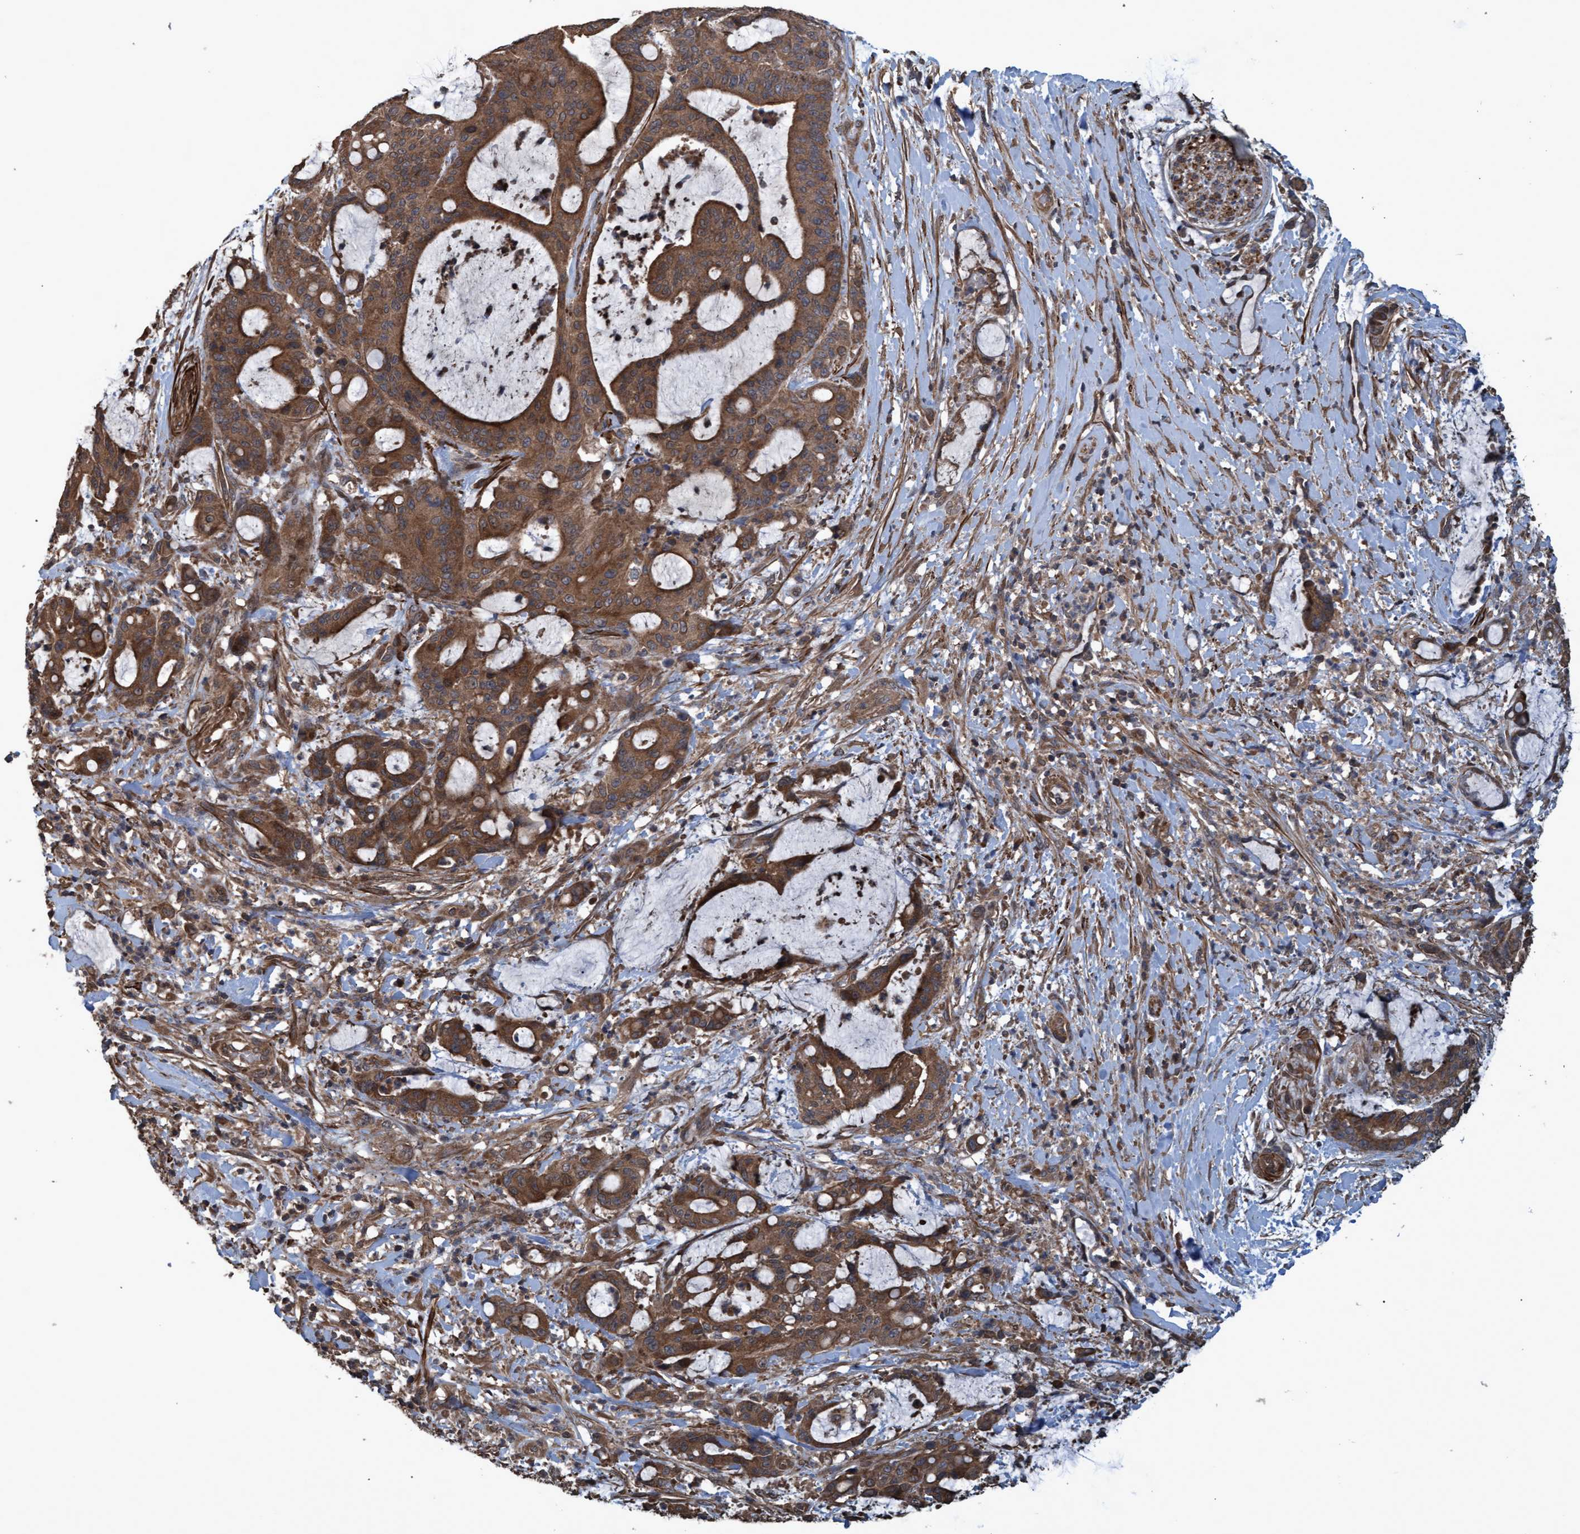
{"staining": {"intensity": "strong", "quantity": ">75%", "location": "cytoplasmic/membranous"}, "tissue": "liver cancer", "cell_type": "Tumor cells", "image_type": "cancer", "snomed": [{"axis": "morphology", "description": "Normal tissue, NOS"}, {"axis": "morphology", "description": "Cholangiocarcinoma"}, {"axis": "topography", "description": "Liver"}, {"axis": "topography", "description": "Peripheral nerve tissue"}], "caption": "Protein analysis of cholangiocarcinoma (liver) tissue demonstrates strong cytoplasmic/membranous expression in approximately >75% of tumor cells.", "gene": "GGT6", "patient": {"sex": "female", "age": 73}}